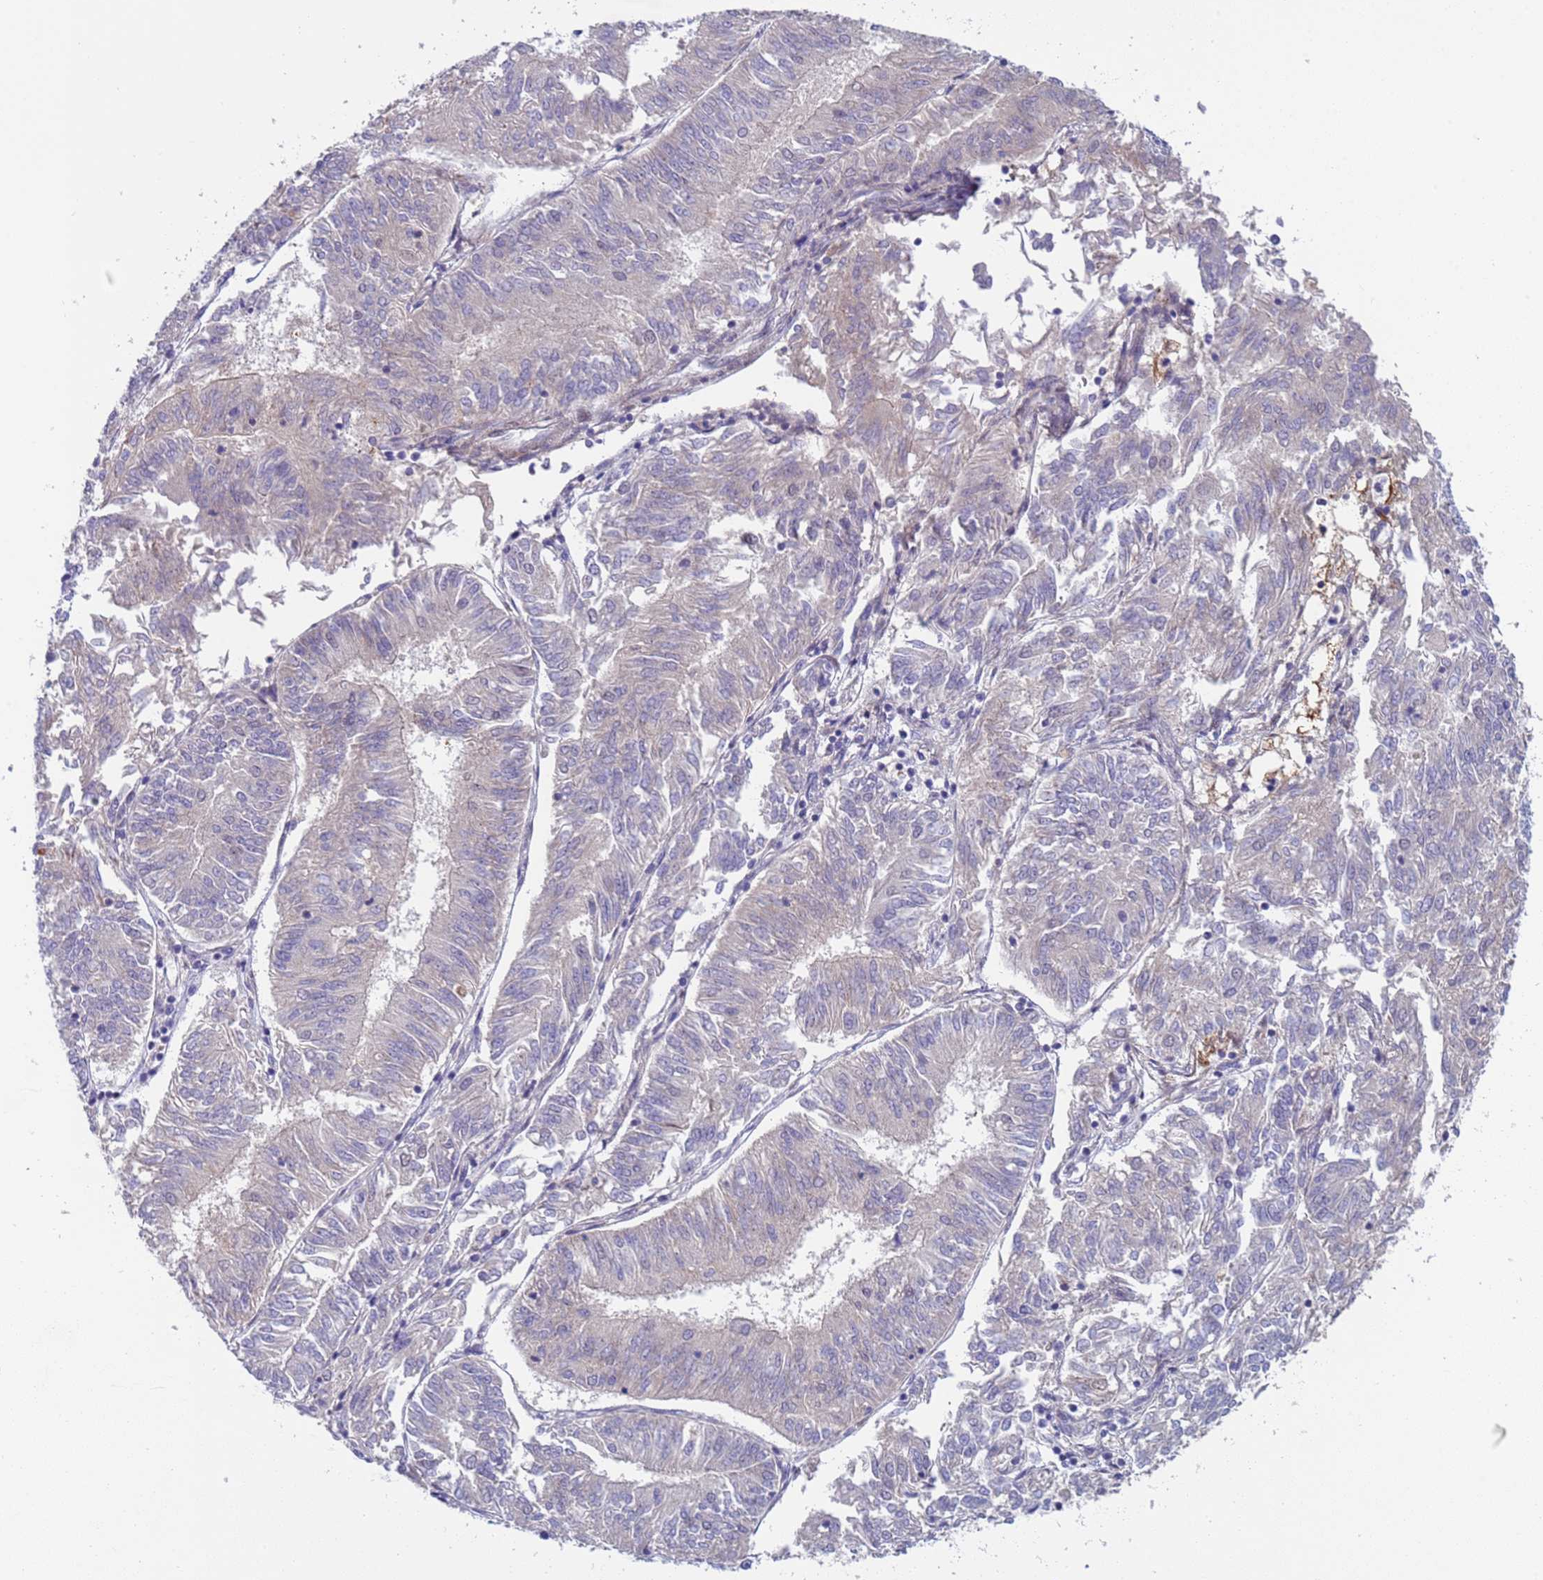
{"staining": {"intensity": "negative", "quantity": "none", "location": "none"}, "tissue": "endometrial cancer", "cell_type": "Tumor cells", "image_type": "cancer", "snomed": [{"axis": "morphology", "description": "Adenocarcinoma, NOS"}, {"axis": "topography", "description": "Endometrium"}], "caption": "A high-resolution histopathology image shows immunohistochemistry staining of endometrial cancer, which exhibits no significant staining in tumor cells.", "gene": "C4orf46", "patient": {"sex": "female", "age": 58}}